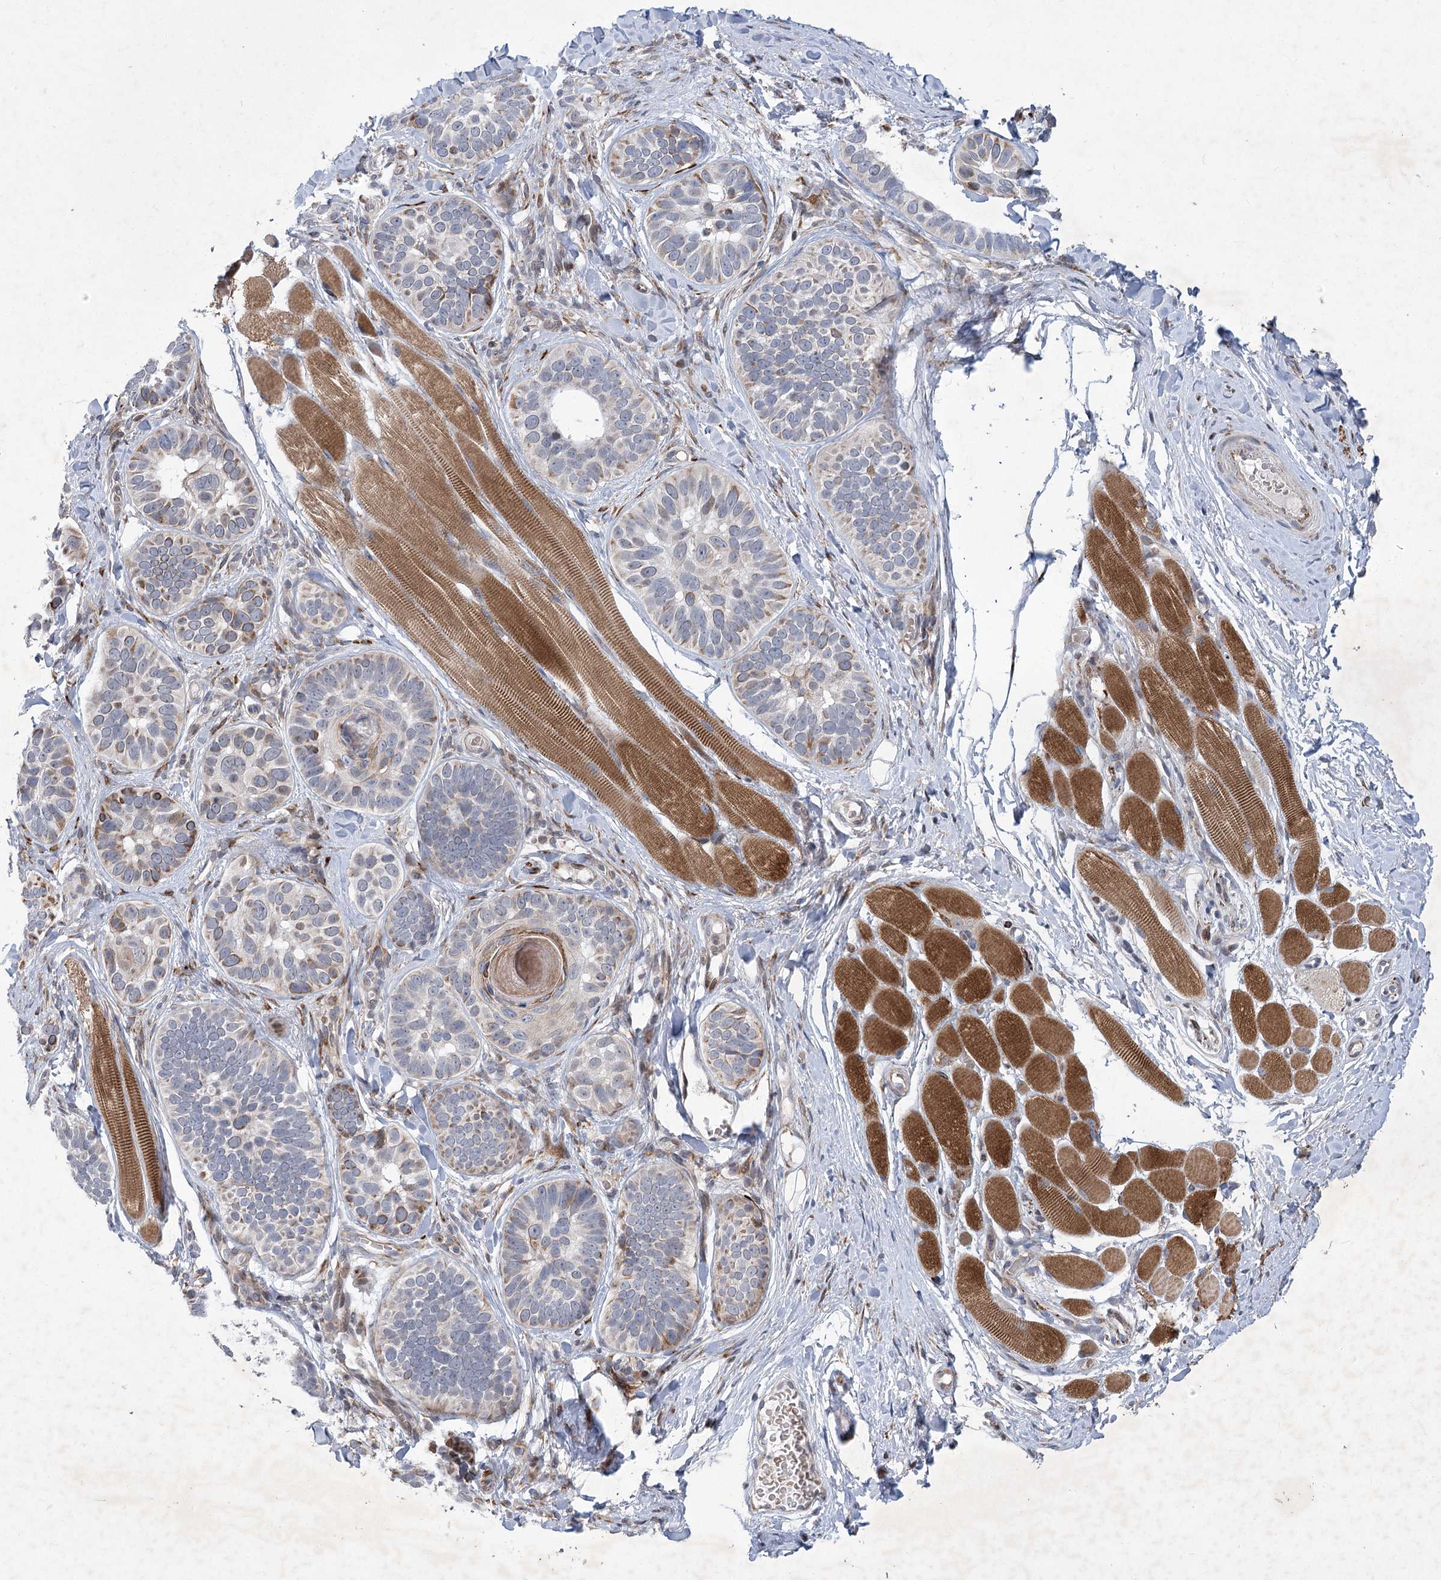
{"staining": {"intensity": "weak", "quantity": "25%-75%", "location": "cytoplasmic/membranous"}, "tissue": "skin cancer", "cell_type": "Tumor cells", "image_type": "cancer", "snomed": [{"axis": "morphology", "description": "Basal cell carcinoma"}, {"axis": "topography", "description": "Skin"}], "caption": "Approximately 25%-75% of tumor cells in skin cancer show weak cytoplasmic/membranous protein positivity as visualized by brown immunohistochemical staining.", "gene": "GCNT4", "patient": {"sex": "male", "age": 62}}